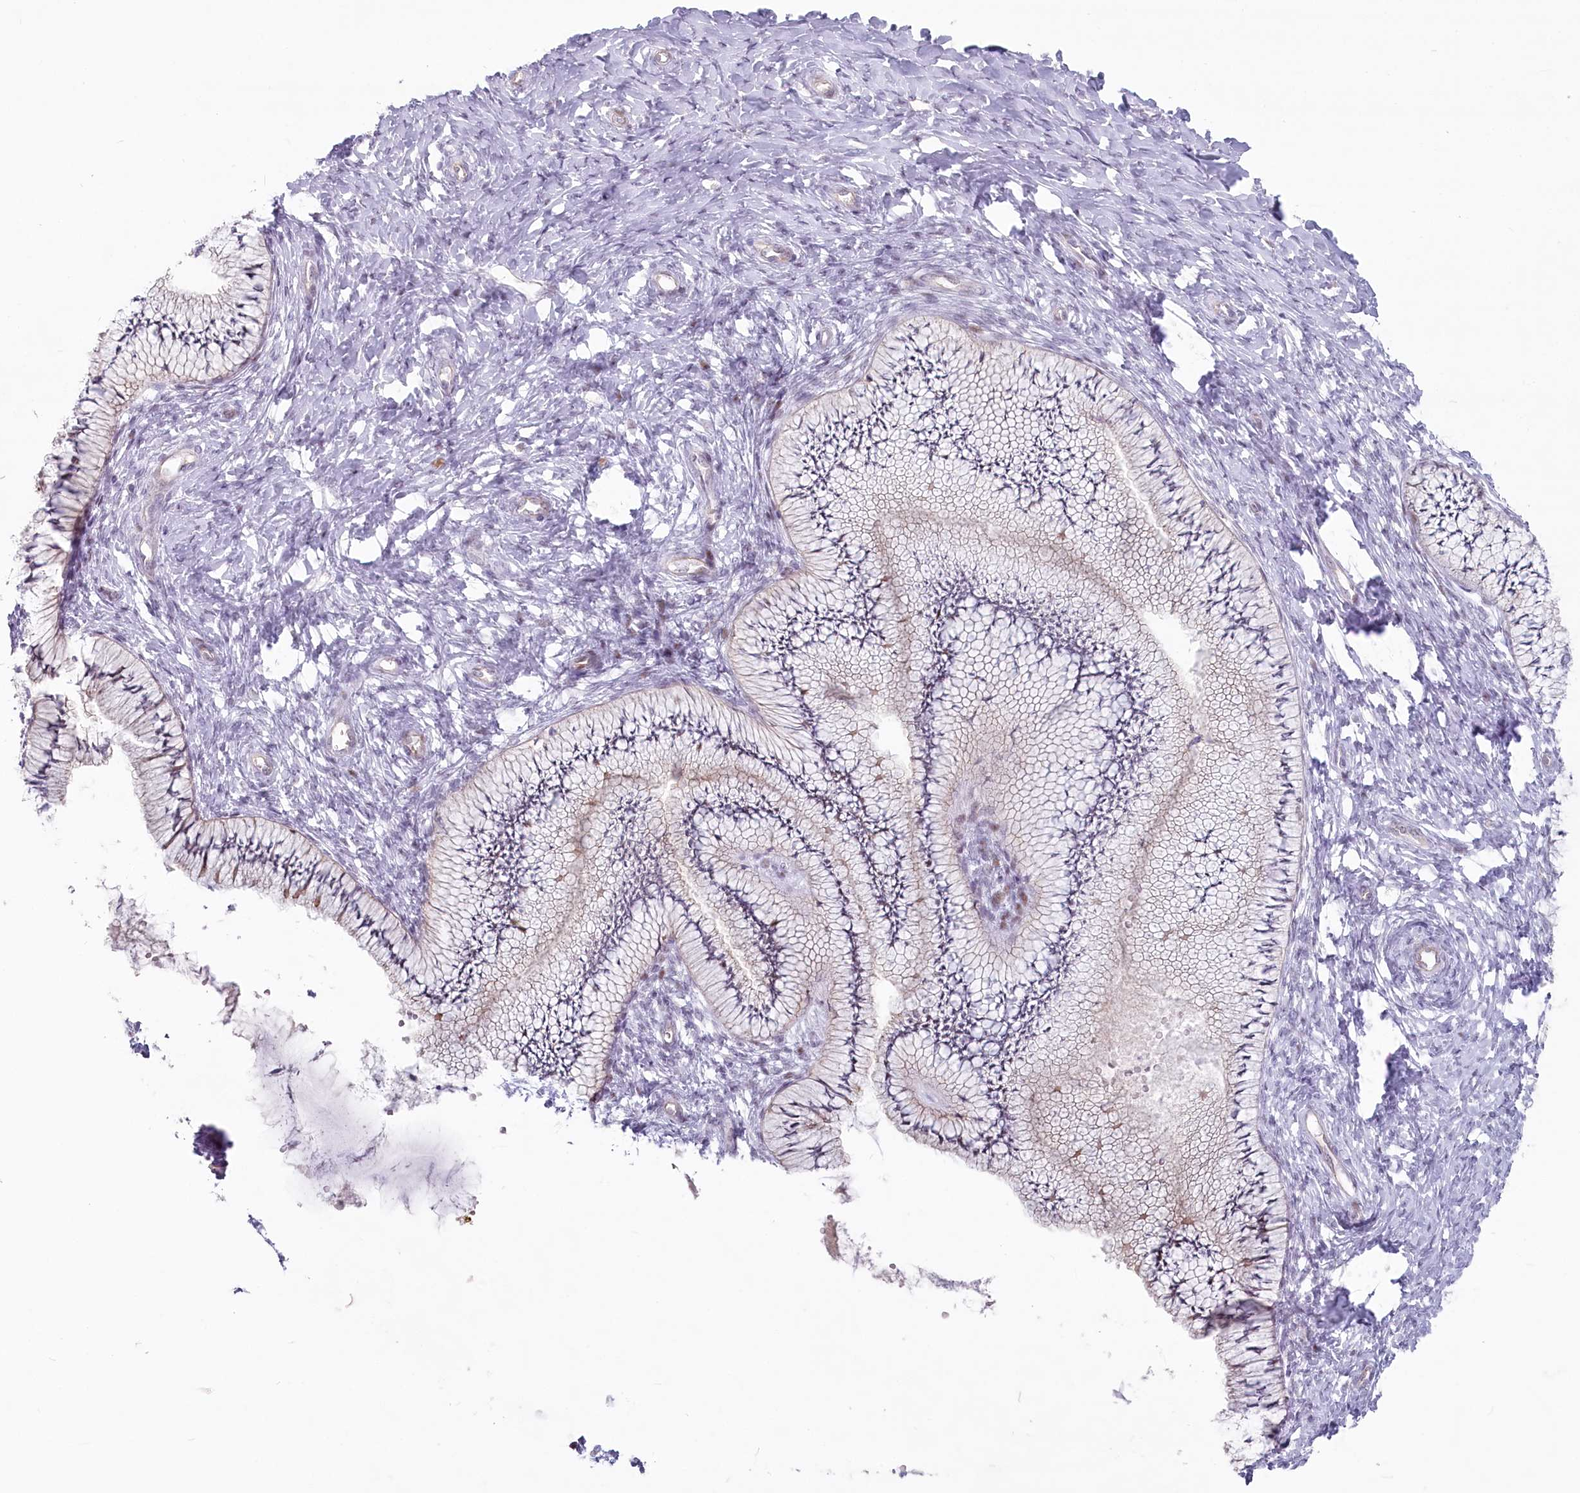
{"staining": {"intensity": "weak", "quantity": "<25%", "location": "cytoplasmic/membranous"}, "tissue": "cervix", "cell_type": "Glandular cells", "image_type": "normal", "snomed": [{"axis": "morphology", "description": "Normal tissue, NOS"}, {"axis": "topography", "description": "Cervix"}], "caption": "A high-resolution micrograph shows immunohistochemistry (IHC) staining of normal cervix, which demonstrates no significant expression in glandular cells.", "gene": "ABHD8", "patient": {"sex": "female", "age": 36}}